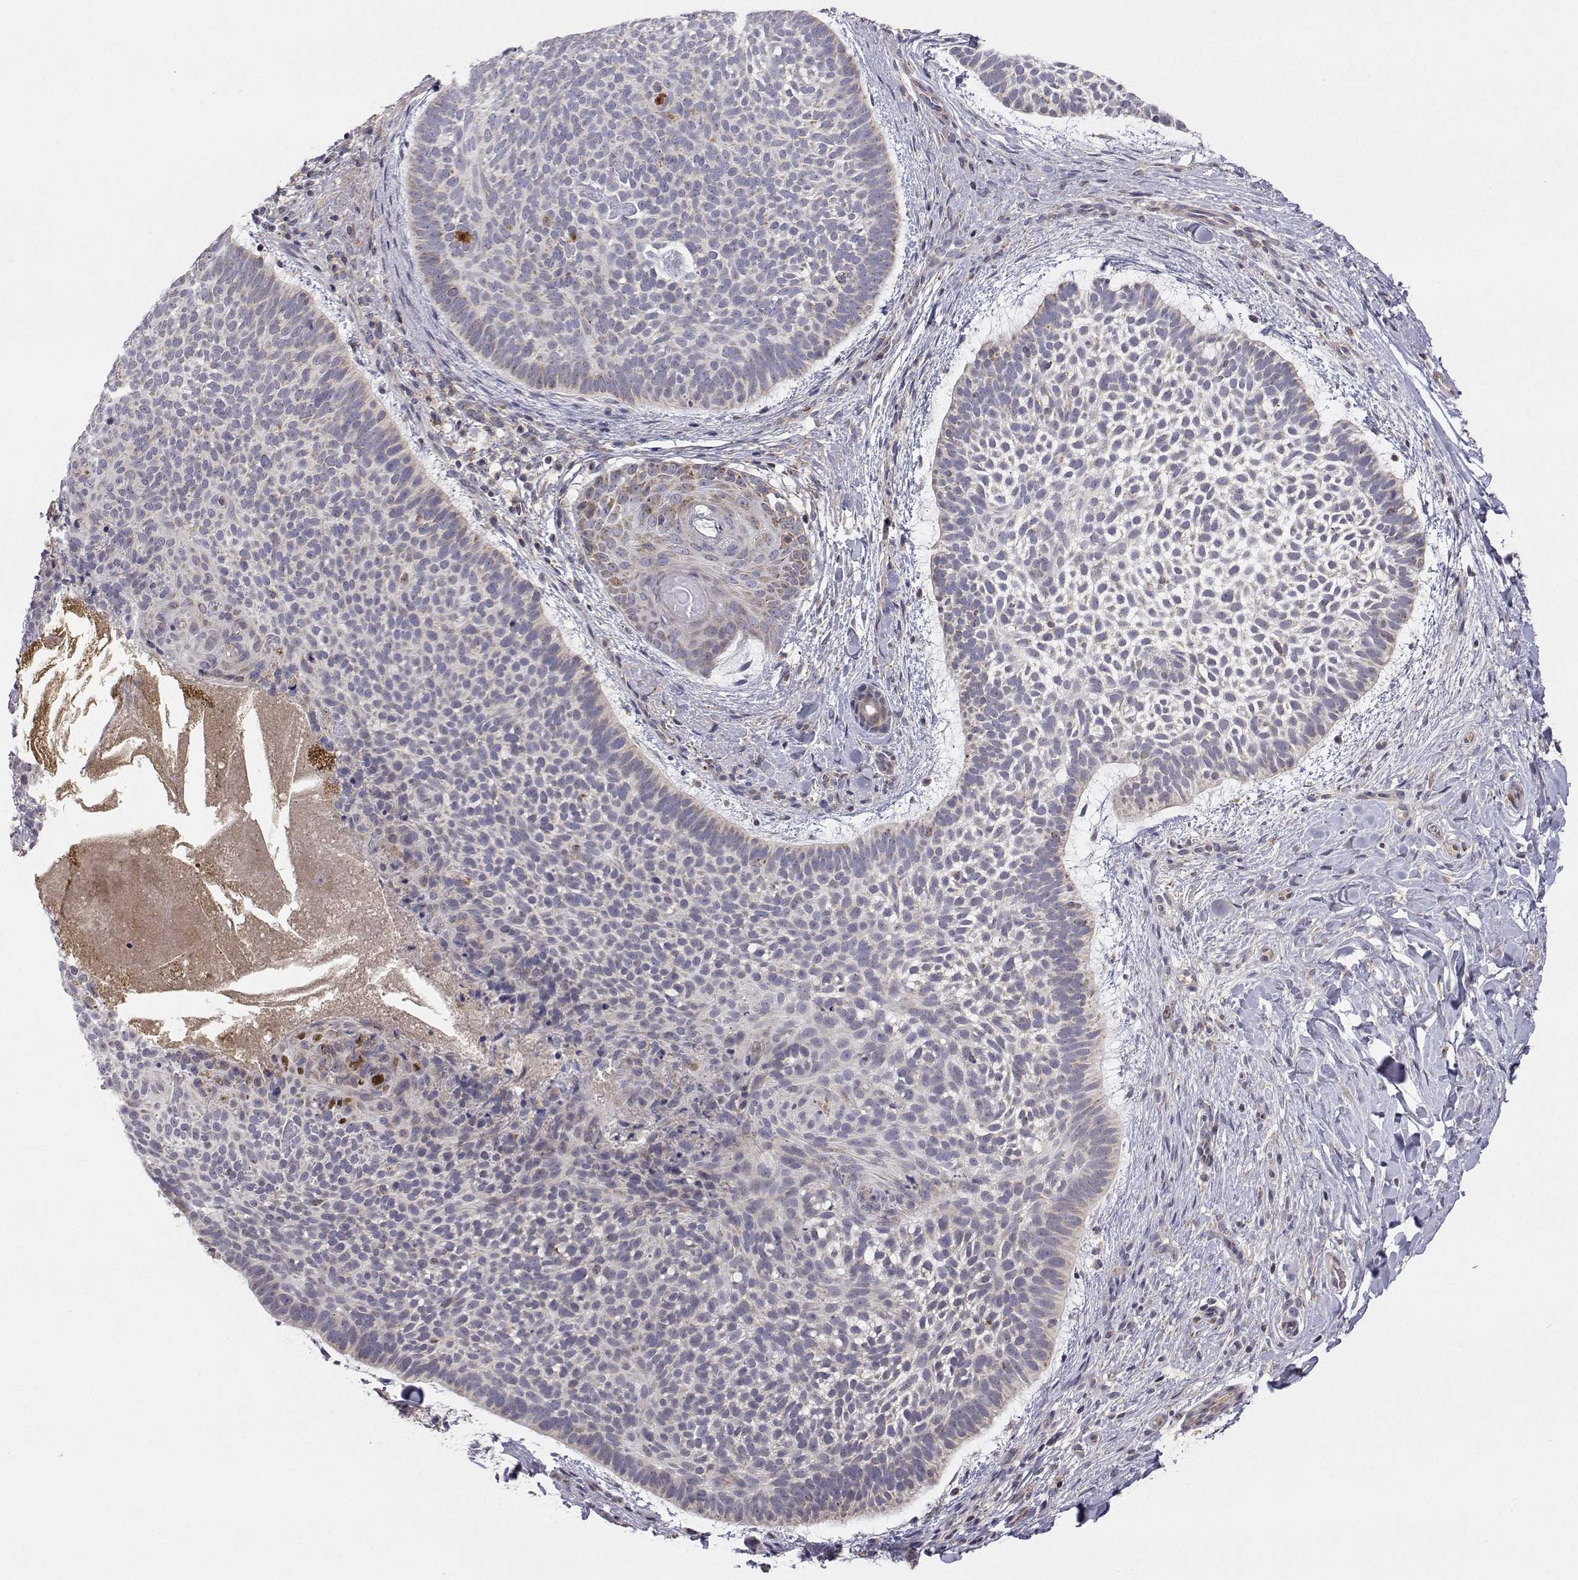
{"staining": {"intensity": "weak", "quantity": "<25%", "location": "cytoplasmic/membranous"}, "tissue": "skin cancer", "cell_type": "Tumor cells", "image_type": "cancer", "snomed": [{"axis": "morphology", "description": "Basal cell carcinoma"}, {"axis": "topography", "description": "Skin"}, {"axis": "topography", "description": "Skin of face"}], "caption": "Immunohistochemistry (IHC) histopathology image of skin cancer (basal cell carcinoma) stained for a protein (brown), which displays no expression in tumor cells.", "gene": "MRPL3", "patient": {"sex": "male", "age": 73}}